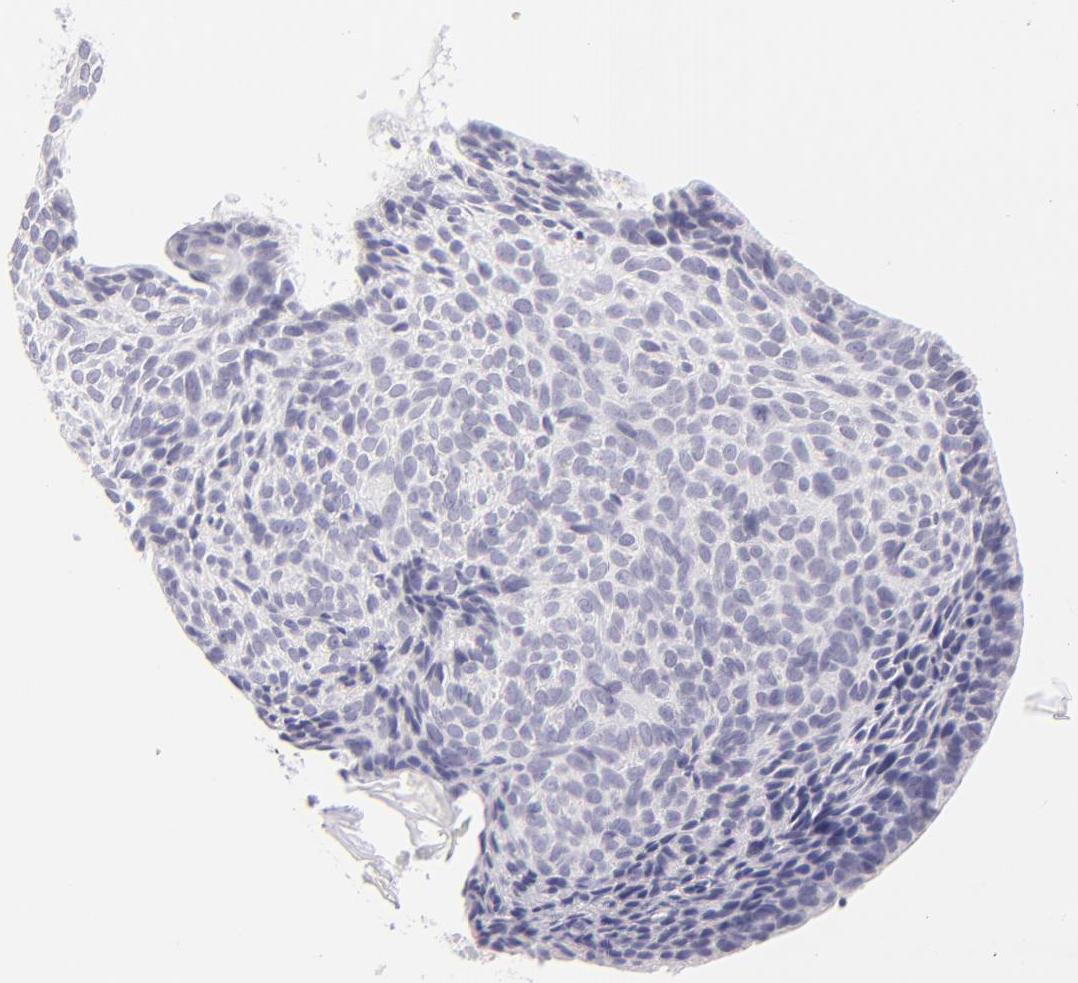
{"staining": {"intensity": "negative", "quantity": "none", "location": "none"}, "tissue": "skin cancer", "cell_type": "Tumor cells", "image_type": "cancer", "snomed": [{"axis": "morphology", "description": "Basal cell carcinoma"}, {"axis": "topography", "description": "Skin"}], "caption": "A high-resolution micrograph shows immunohistochemistry staining of skin basal cell carcinoma, which demonstrates no significant staining in tumor cells.", "gene": "VIL1", "patient": {"sex": "female", "age": 78}}